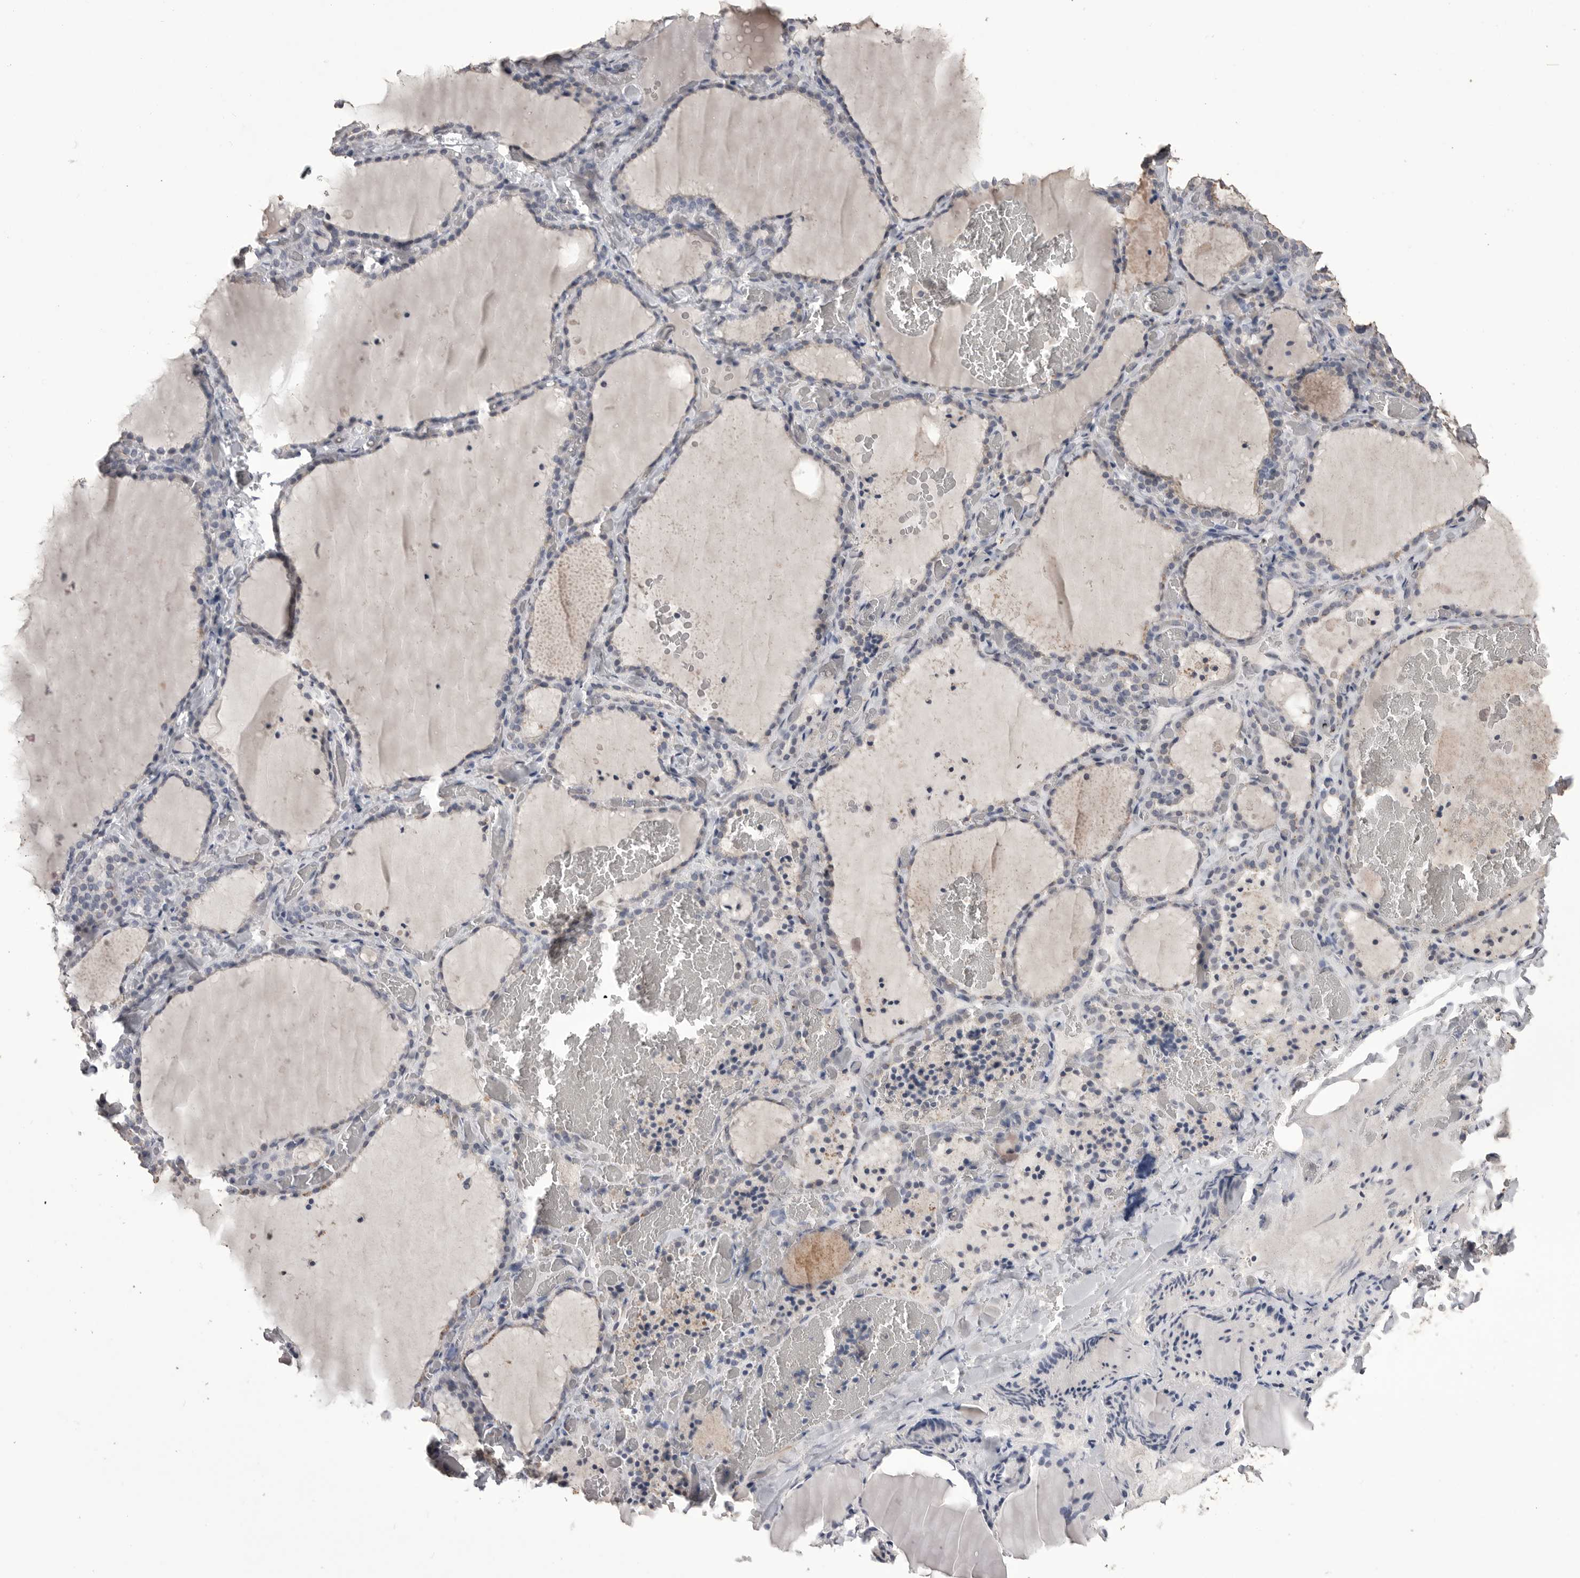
{"staining": {"intensity": "negative", "quantity": "none", "location": "none"}, "tissue": "thyroid gland", "cell_type": "Glandular cells", "image_type": "normal", "snomed": [{"axis": "morphology", "description": "Normal tissue, NOS"}, {"axis": "topography", "description": "Thyroid gland"}], "caption": "This is an immunohistochemistry image of unremarkable human thyroid gland. There is no expression in glandular cells.", "gene": "MMP7", "patient": {"sex": "female", "age": 22}}